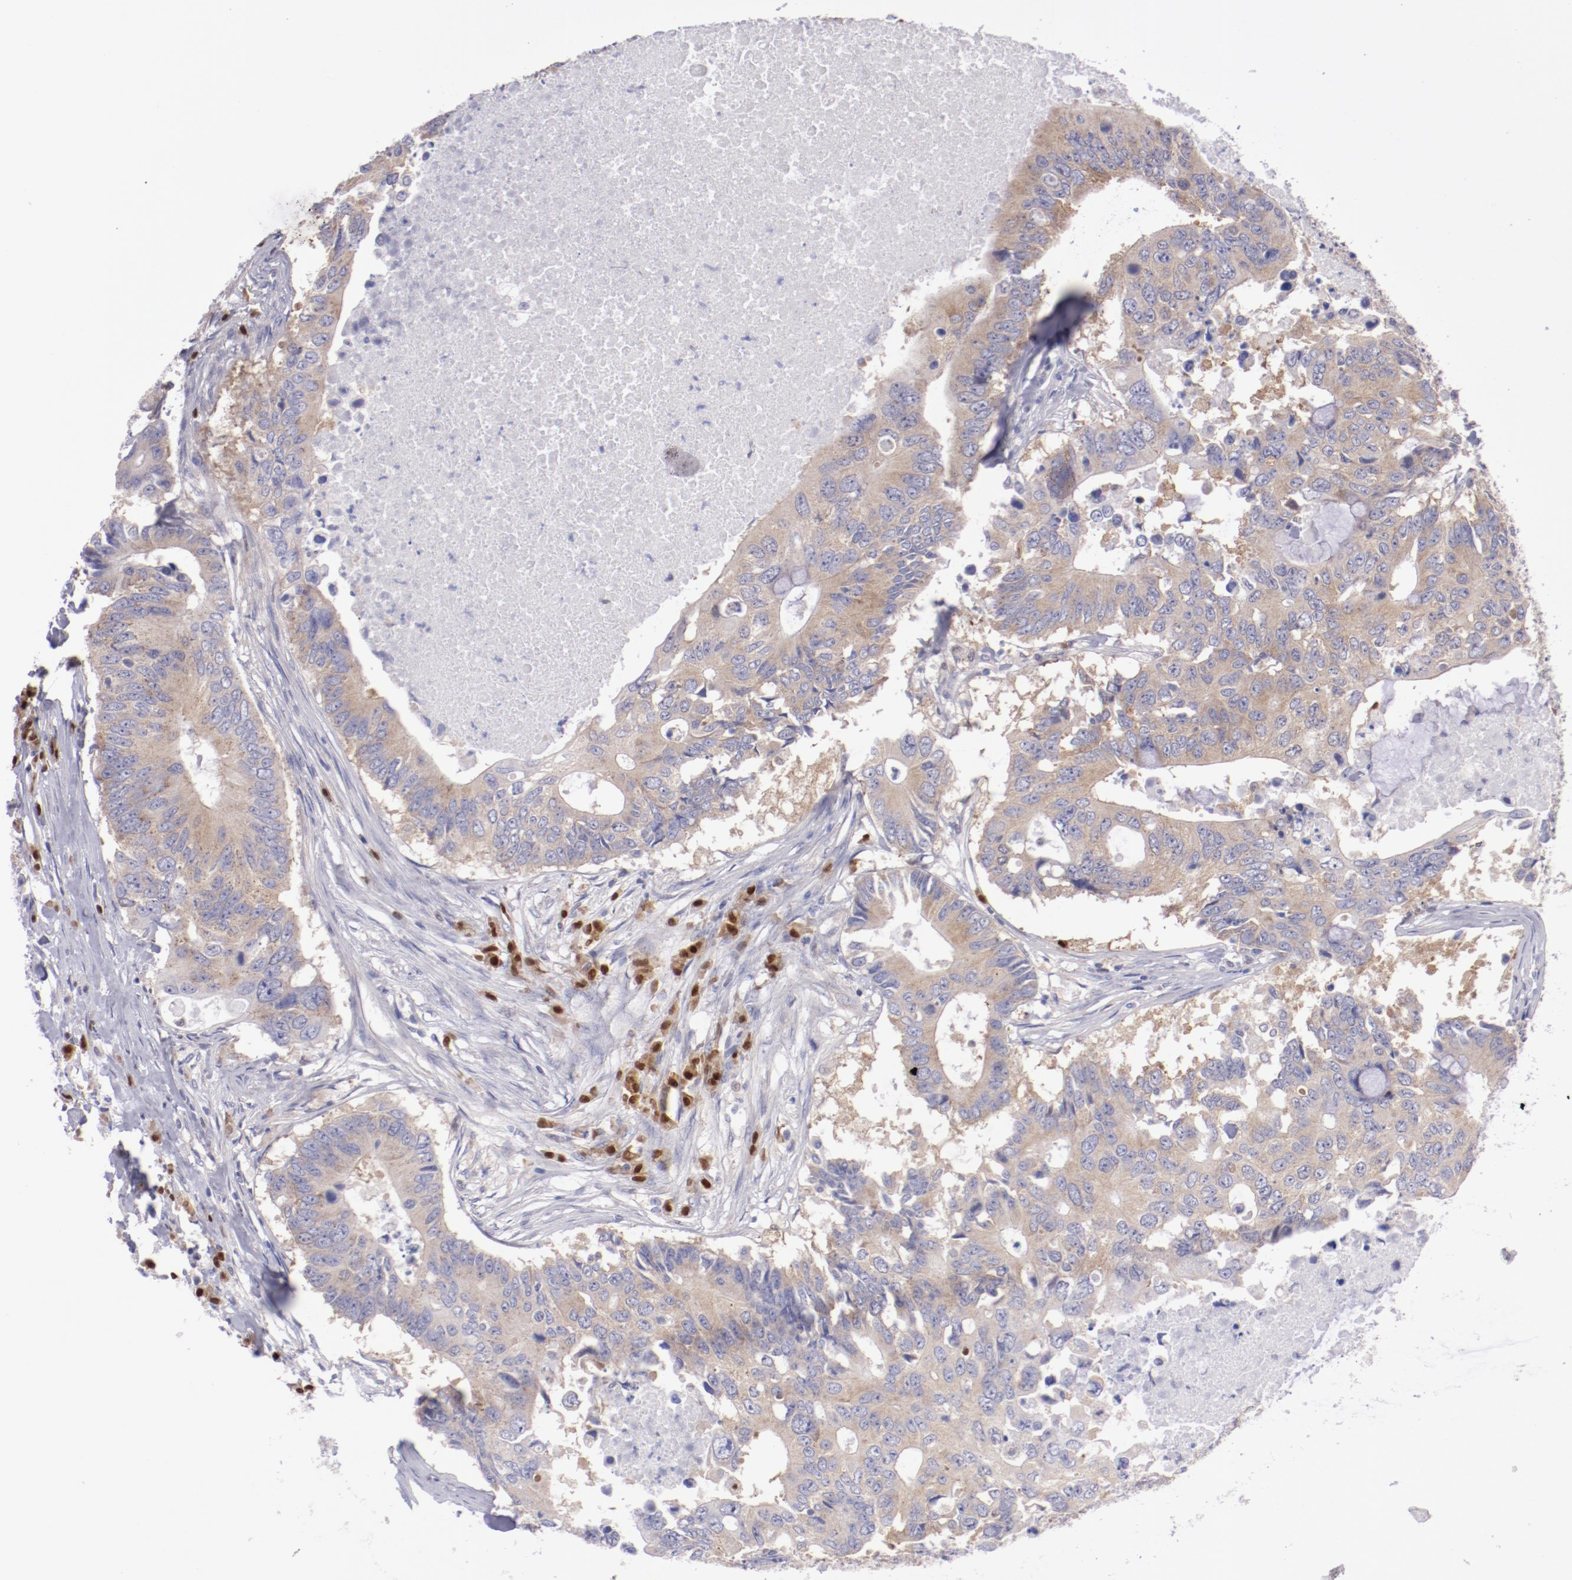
{"staining": {"intensity": "weak", "quantity": ">75%", "location": "cytoplasmic/membranous"}, "tissue": "colorectal cancer", "cell_type": "Tumor cells", "image_type": "cancer", "snomed": [{"axis": "morphology", "description": "Adenocarcinoma, NOS"}, {"axis": "topography", "description": "Colon"}], "caption": "Tumor cells exhibit low levels of weak cytoplasmic/membranous positivity in approximately >75% of cells in human colorectal cancer (adenocarcinoma).", "gene": "IRF8", "patient": {"sex": "male", "age": 71}}